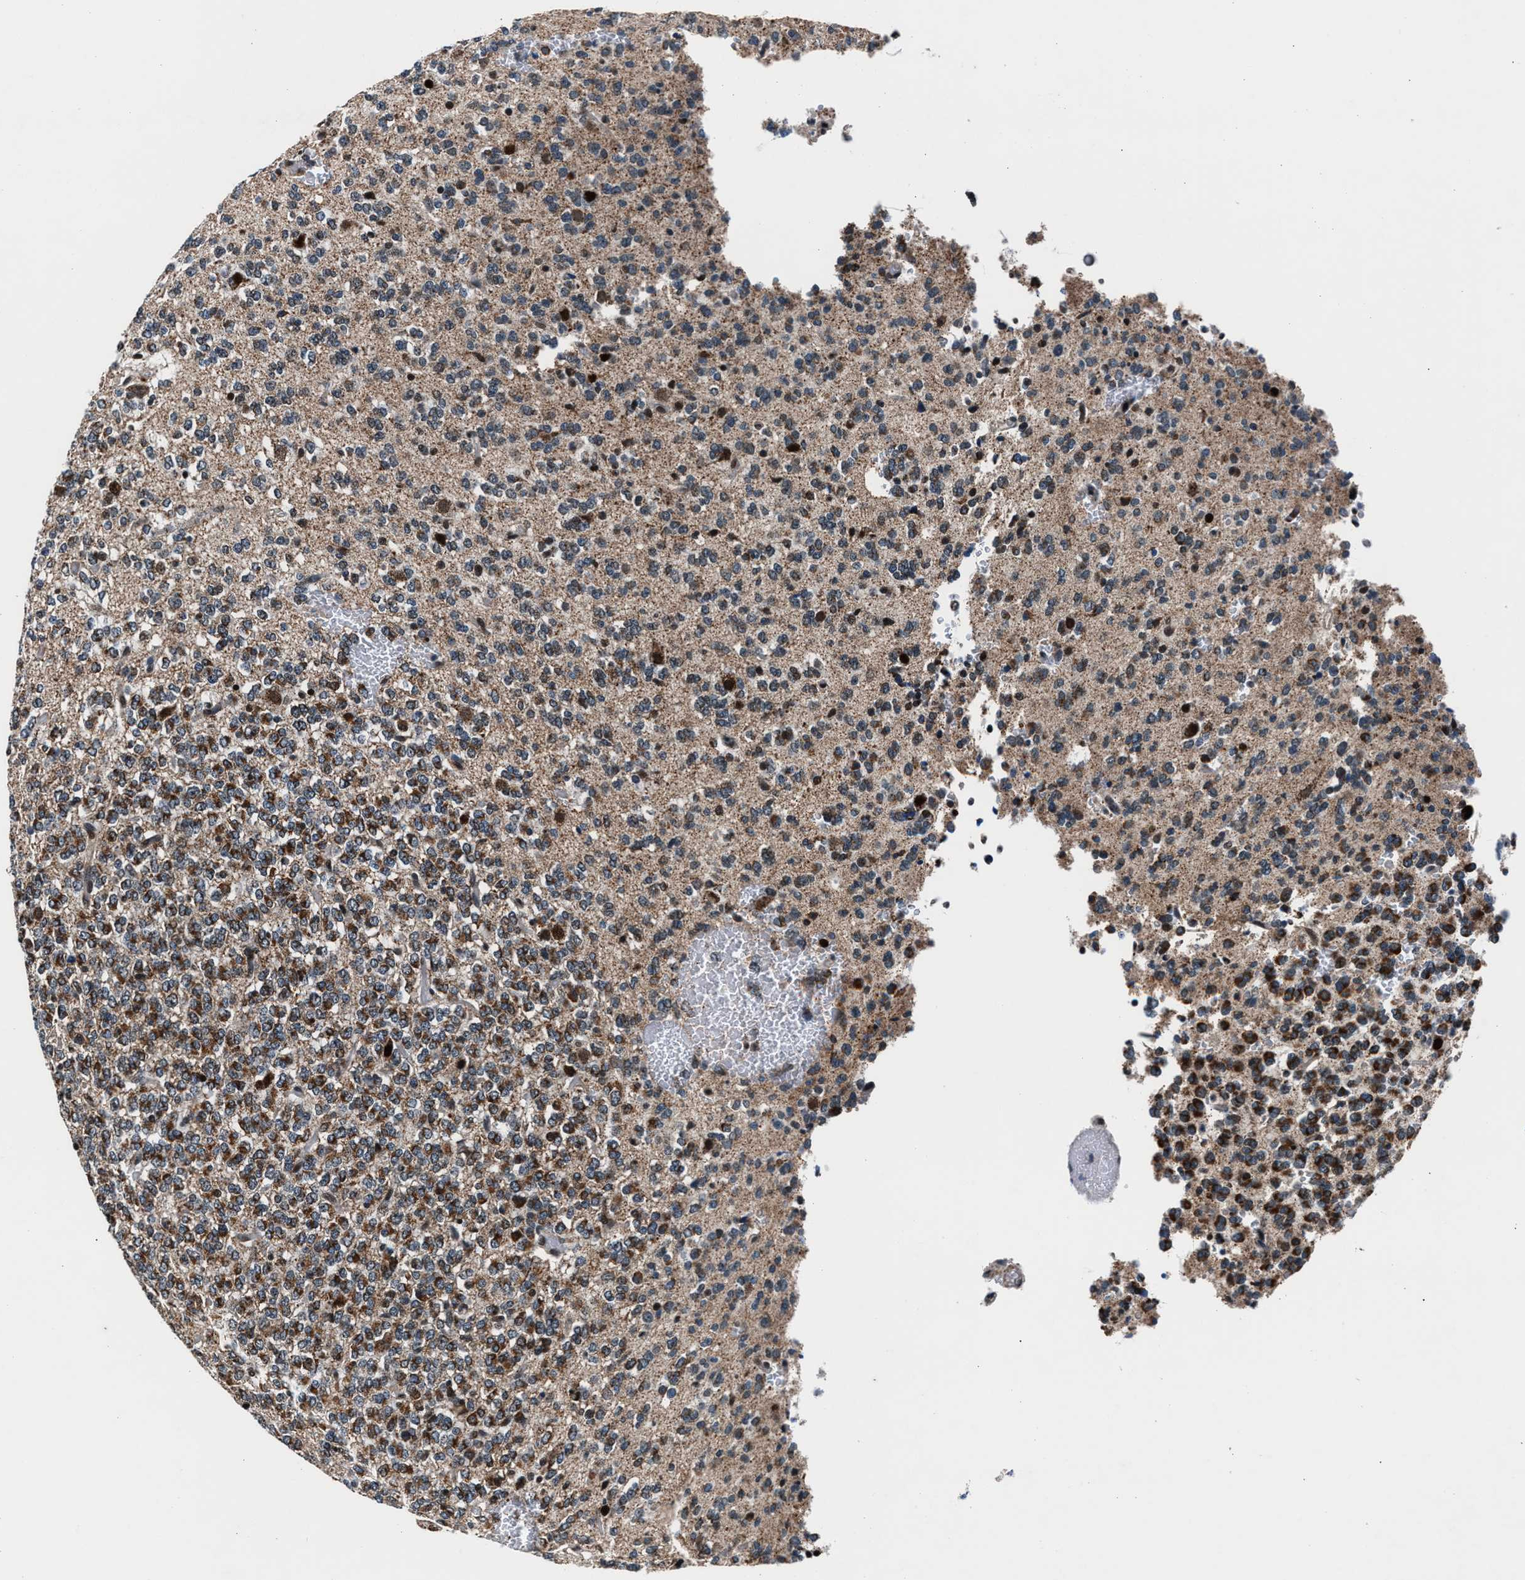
{"staining": {"intensity": "strong", "quantity": "25%-75%", "location": "cytoplasmic/membranous"}, "tissue": "glioma", "cell_type": "Tumor cells", "image_type": "cancer", "snomed": [{"axis": "morphology", "description": "Glioma, malignant, Low grade"}, {"axis": "topography", "description": "Brain"}], "caption": "A micrograph showing strong cytoplasmic/membranous positivity in about 25%-75% of tumor cells in malignant low-grade glioma, as visualized by brown immunohistochemical staining.", "gene": "PRRC2B", "patient": {"sex": "male", "age": 38}}